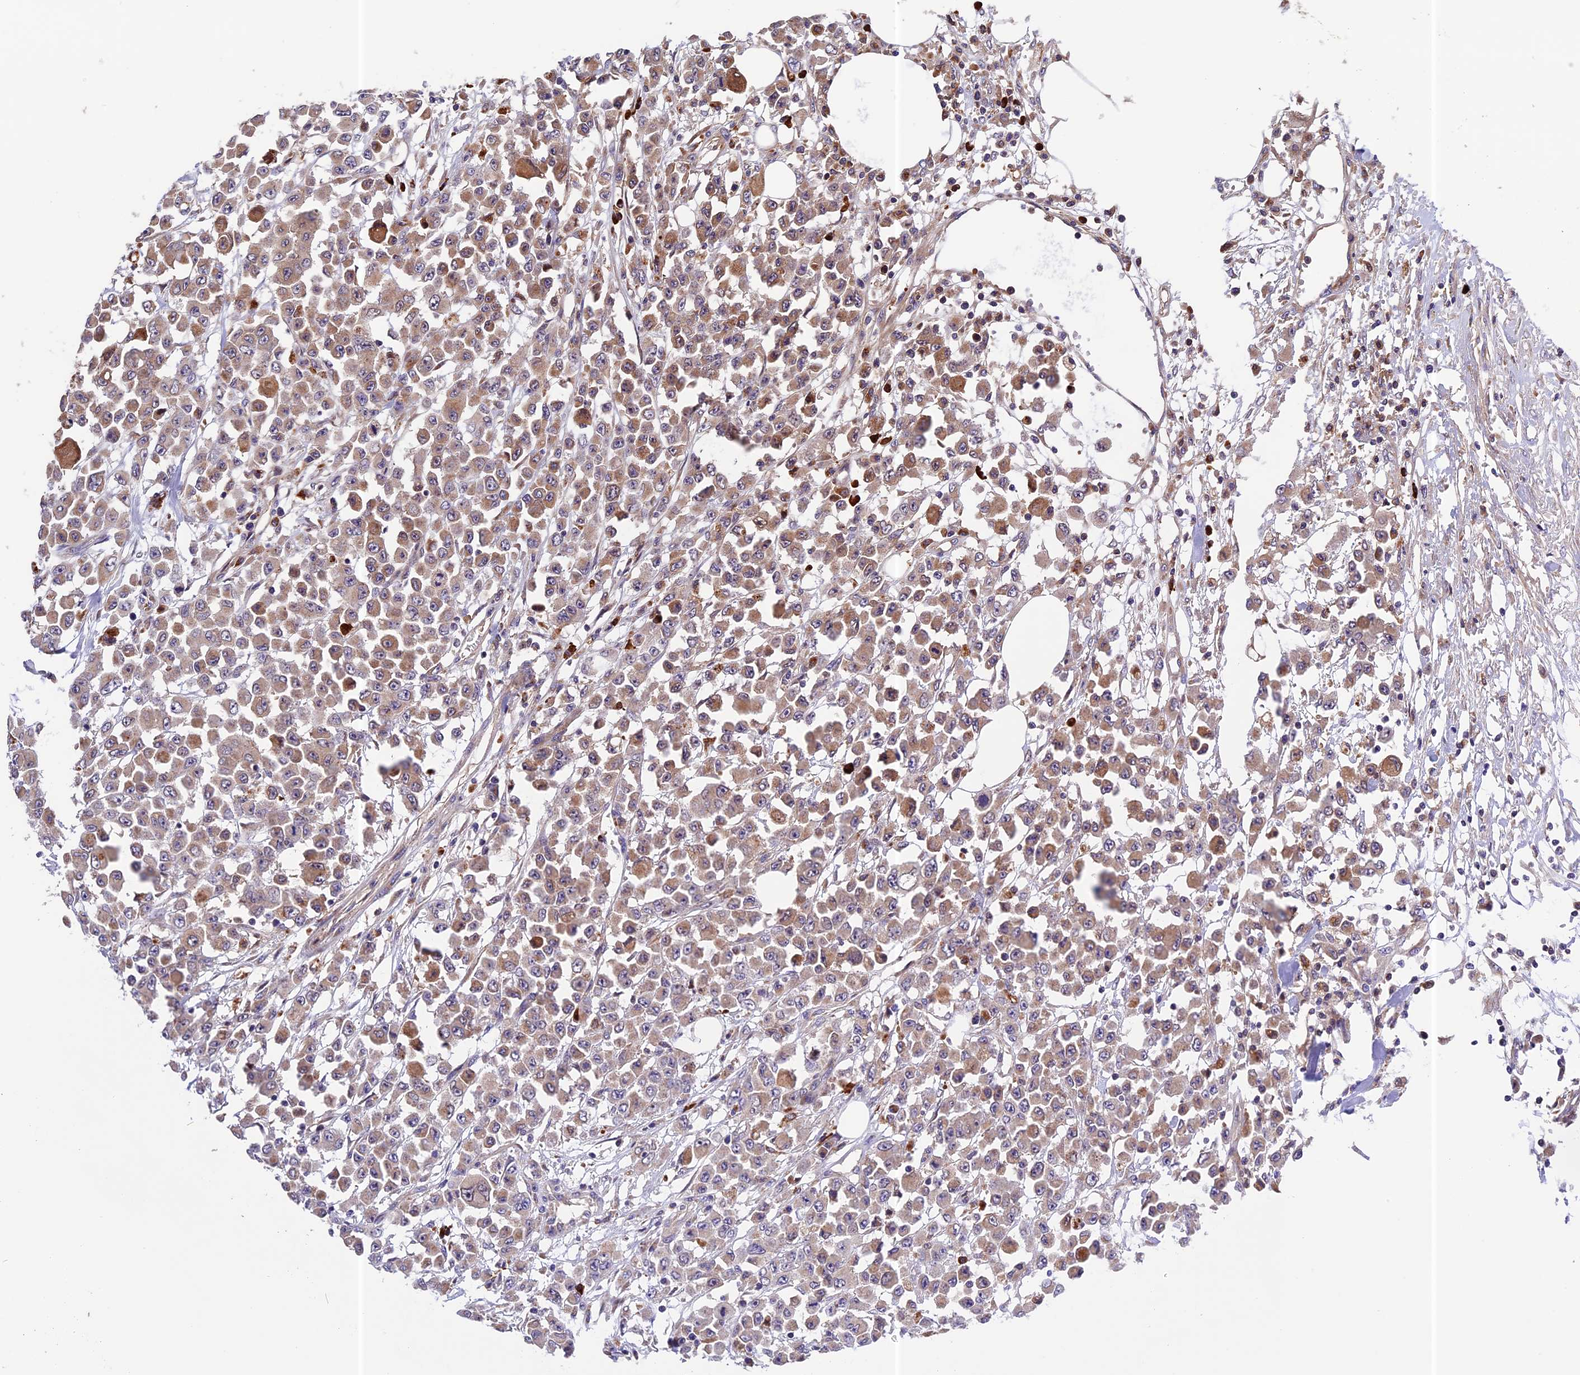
{"staining": {"intensity": "moderate", "quantity": ">75%", "location": "cytoplasmic/membranous"}, "tissue": "colorectal cancer", "cell_type": "Tumor cells", "image_type": "cancer", "snomed": [{"axis": "morphology", "description": "Adenocarcinoma, NOS"}, {"axis": "topography", "description": "Colon"}], "caption": "This histopathology image exhibits colorectal cancer (adenocarcinoma) stained with immunohistochemistry (IHC) to label a protein in brown. The cytoplasmic/membranous of tumor cells show moderate positivity for the protein. Nuclei are counter-stained blue.", "gene": "METTL22", "patient": {"sex": "male", "age": 51}}